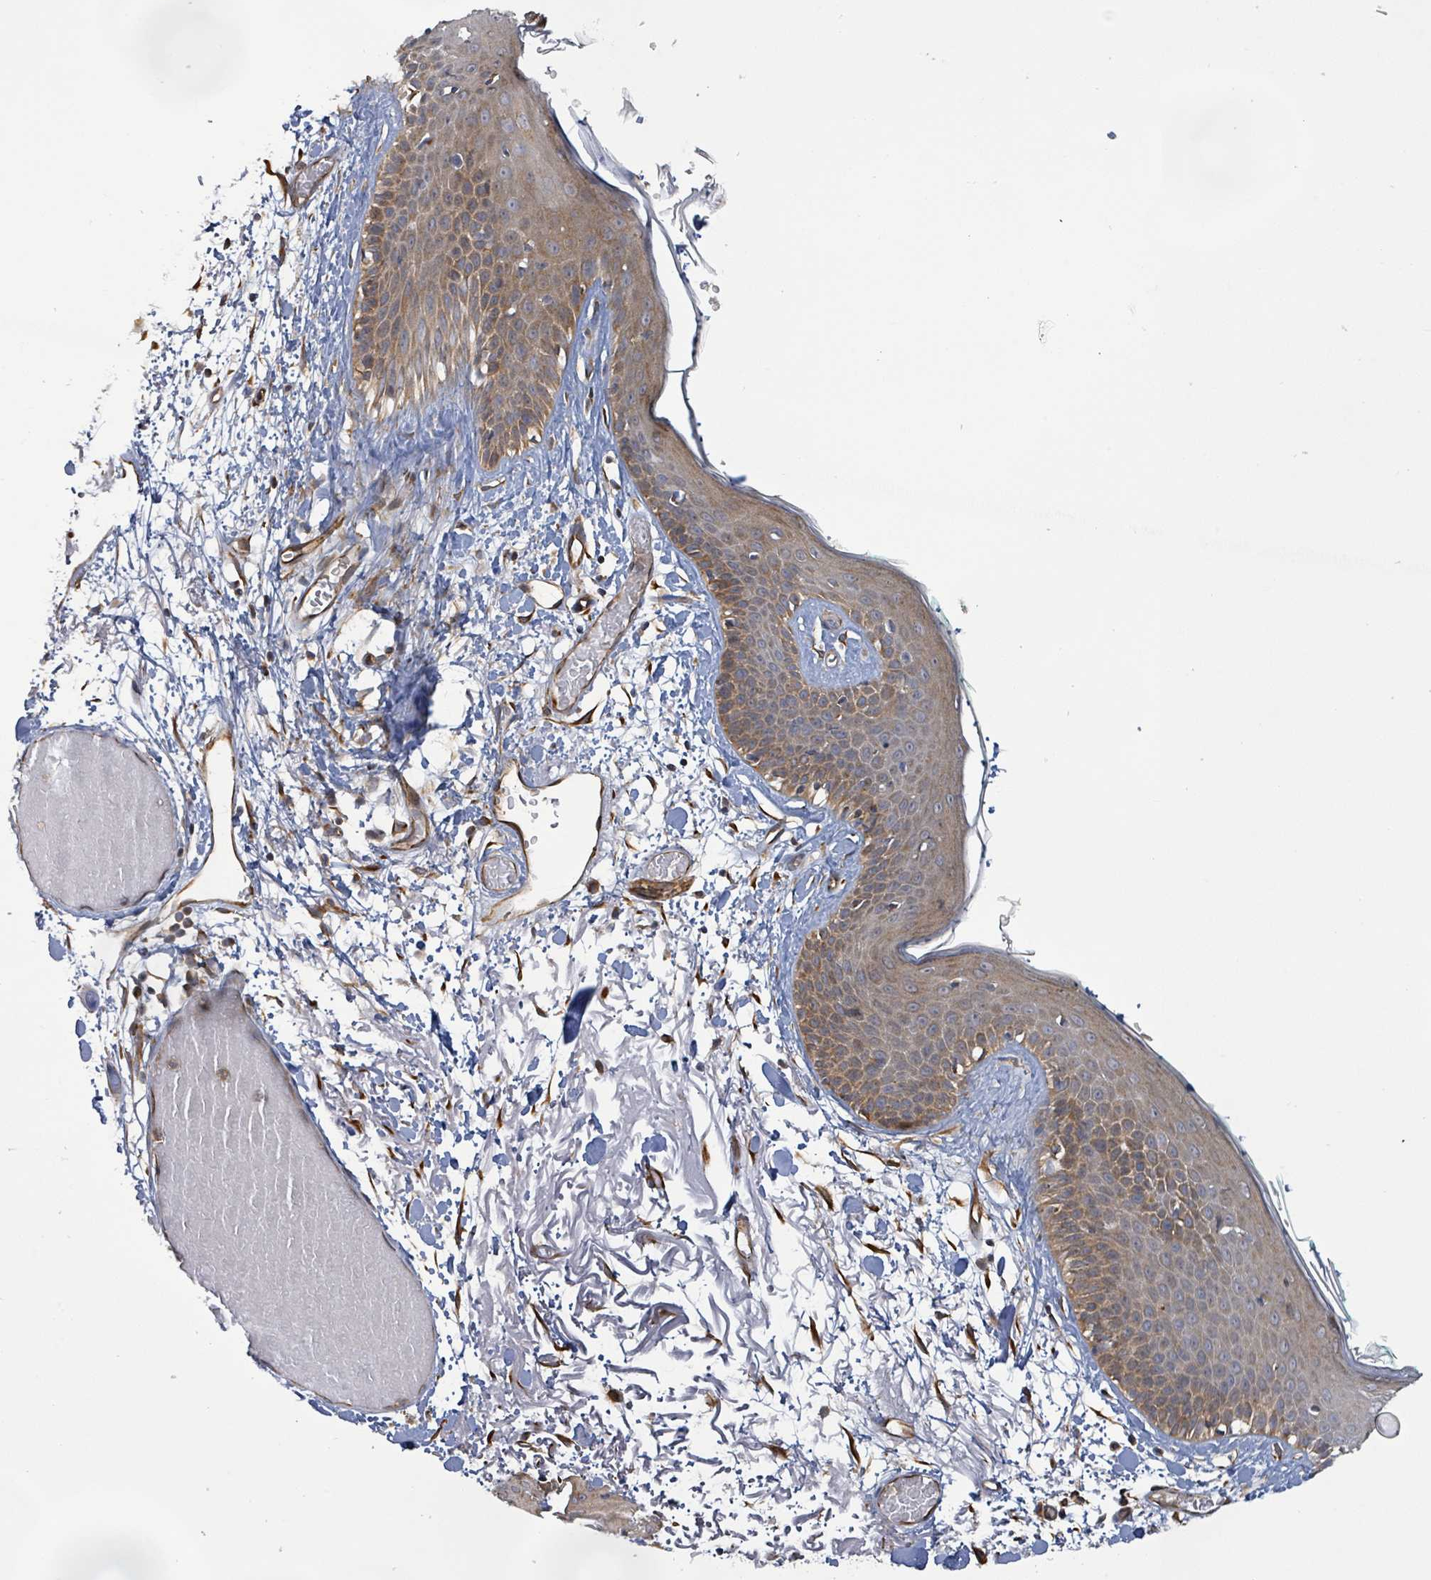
{"staining": {"intensity": "strong", "quantity": "25%-75%", "location": "cytoplasmic/membranous"}, "tissue": "skin", "cell_type": "Fibroblasts", "image_type": "normal", "snomed": [{"axis": "morphology", "description": "Normal tissue, NOS"}, {"axis": "topography", "description": "Skin"}], "caption": "The immunohistochemical stain shows strong cytoplasmic/membranous staining in fibroblasts of benign skin. The staining was performed using DAB, with brown indicating positive protein expression. Nuclei are stained blue with hematoxylin.", "gene": "KBTBD11", "patient": {"sex": "male", "age": 79}}